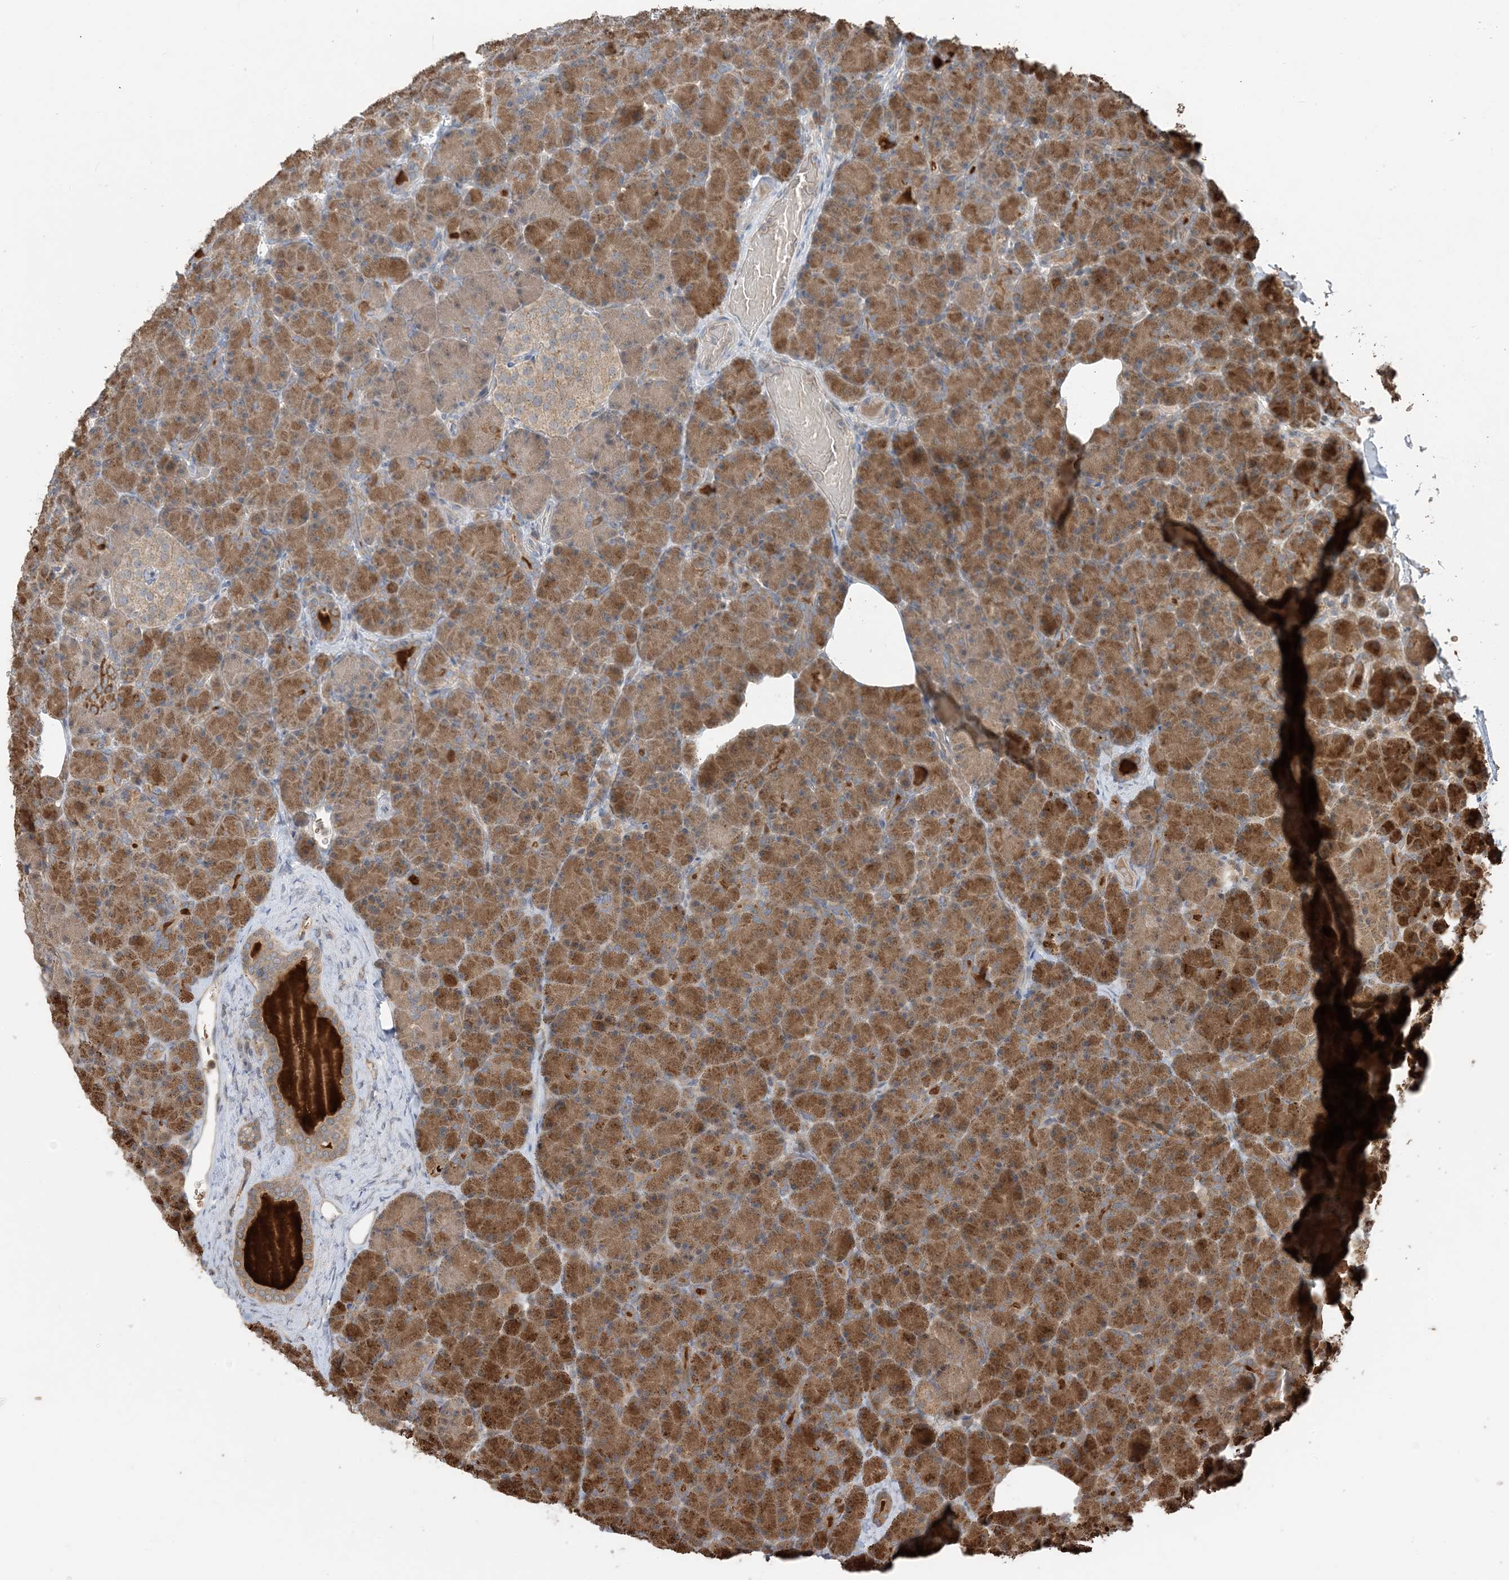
{"staining": {"intensity": "strong", "quantity": ">75%", "location": "cytoplasmic/membranous"}, "tissue": "pancreas", "cell_type": "Exocrine glandular cells", "image_type": "normal", "snomed": [{"axis": "morphology", "description": "Normal tissue, NOS"}, {"axis": "topography", "description": "Pancreas"}], "caption": "IHC histopathology image of normal pancreas: pancreas stained using immunohistochemistry demonstrates high levels of strong protein expression localized specifically in the cytoplasmic/membranous of exocrine glandular cells, appearing as a cytoplasmic/membranous brown color.", "gene": "PUSL1", "patient": {"sex": "female", "age": 43}}